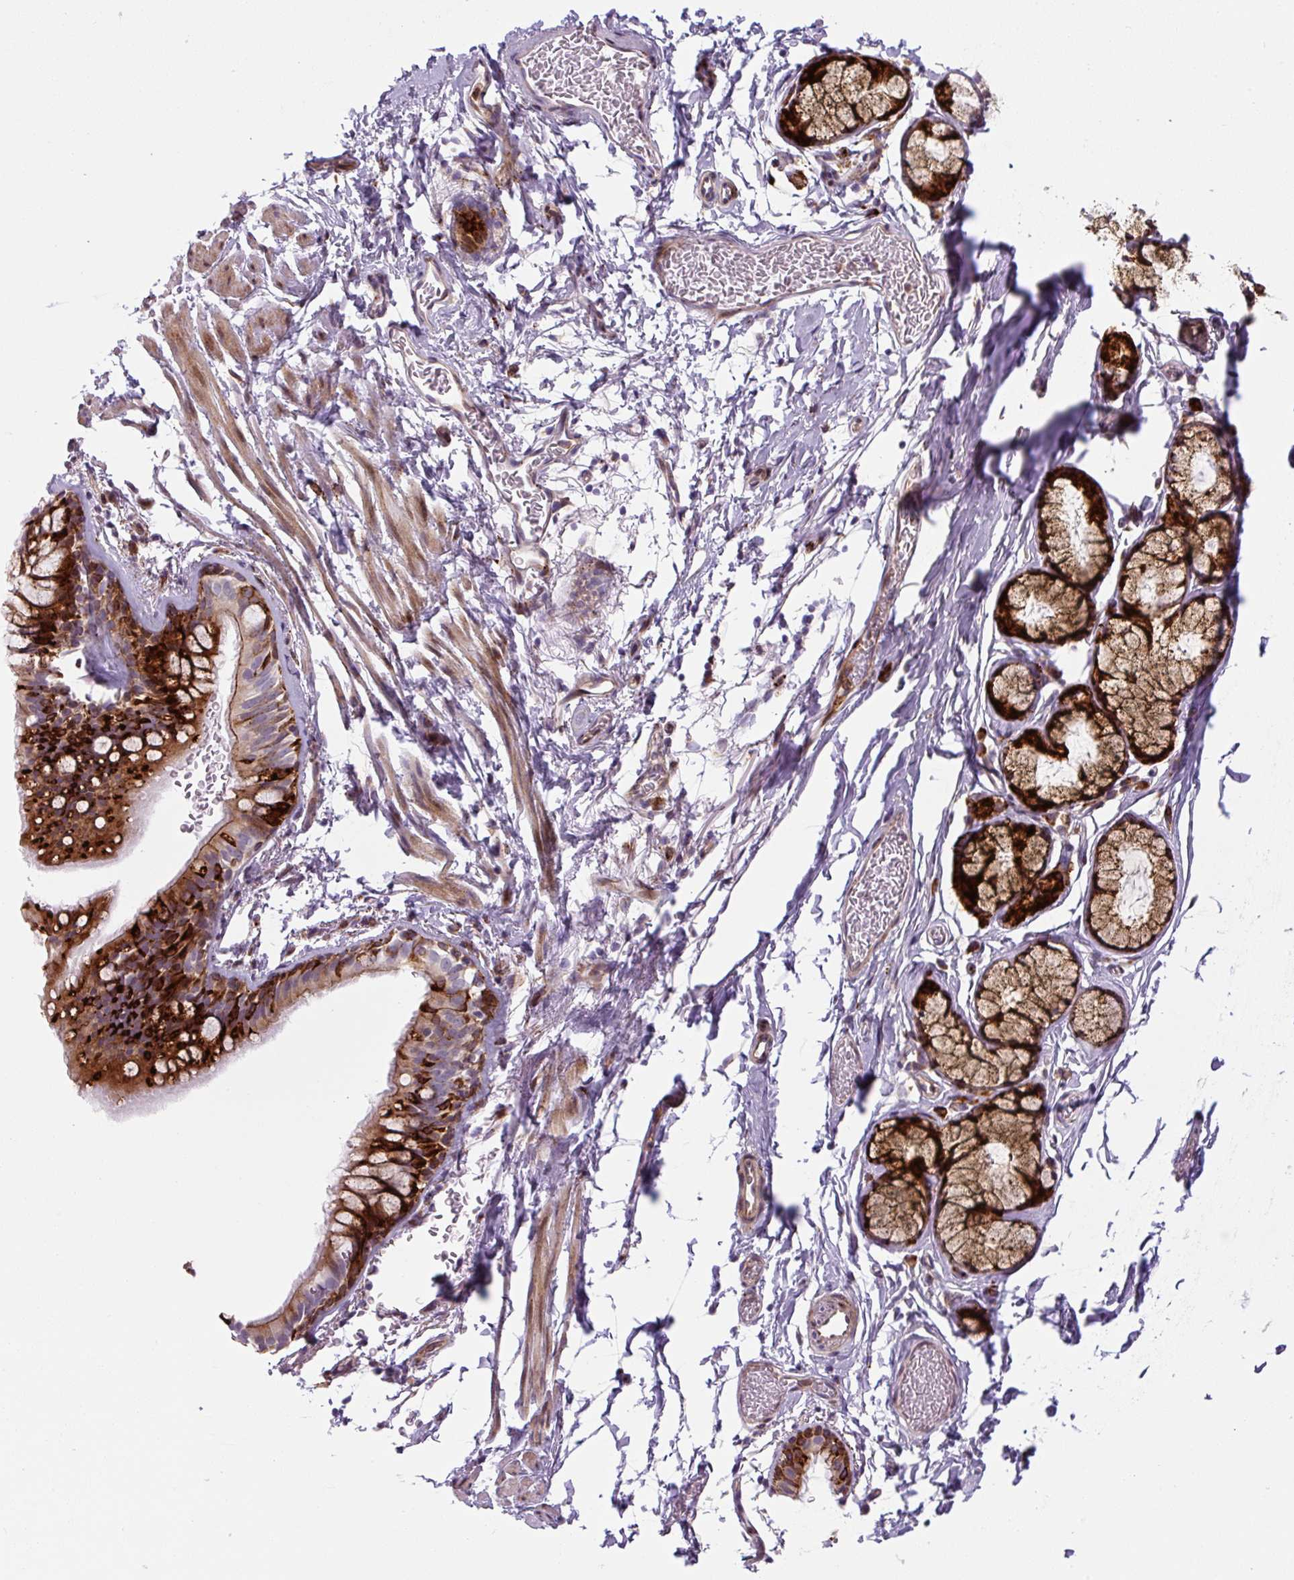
{"staining": {"intensity": "strong", "quantity": "25%-75%", "location": "cytoplasmic/membranous"}, "tissue": "bronchus", "cell_type": "Respiratory epithelial cells", "image_type": "normal", "snomed": [{"axis": "morphology", "description": "Normal tissue, NOS"}, {"axis": "topography", "description": "Bronchus"}], "caption": "This is an image of immunohistochemistry staining of unremarkable bronchus, which shows strong positivity in the cytoplasmic/membranous of respiratory epithelial cells.", "gene": "DISP3", "patient": {"sex": "male", "age": 67}}